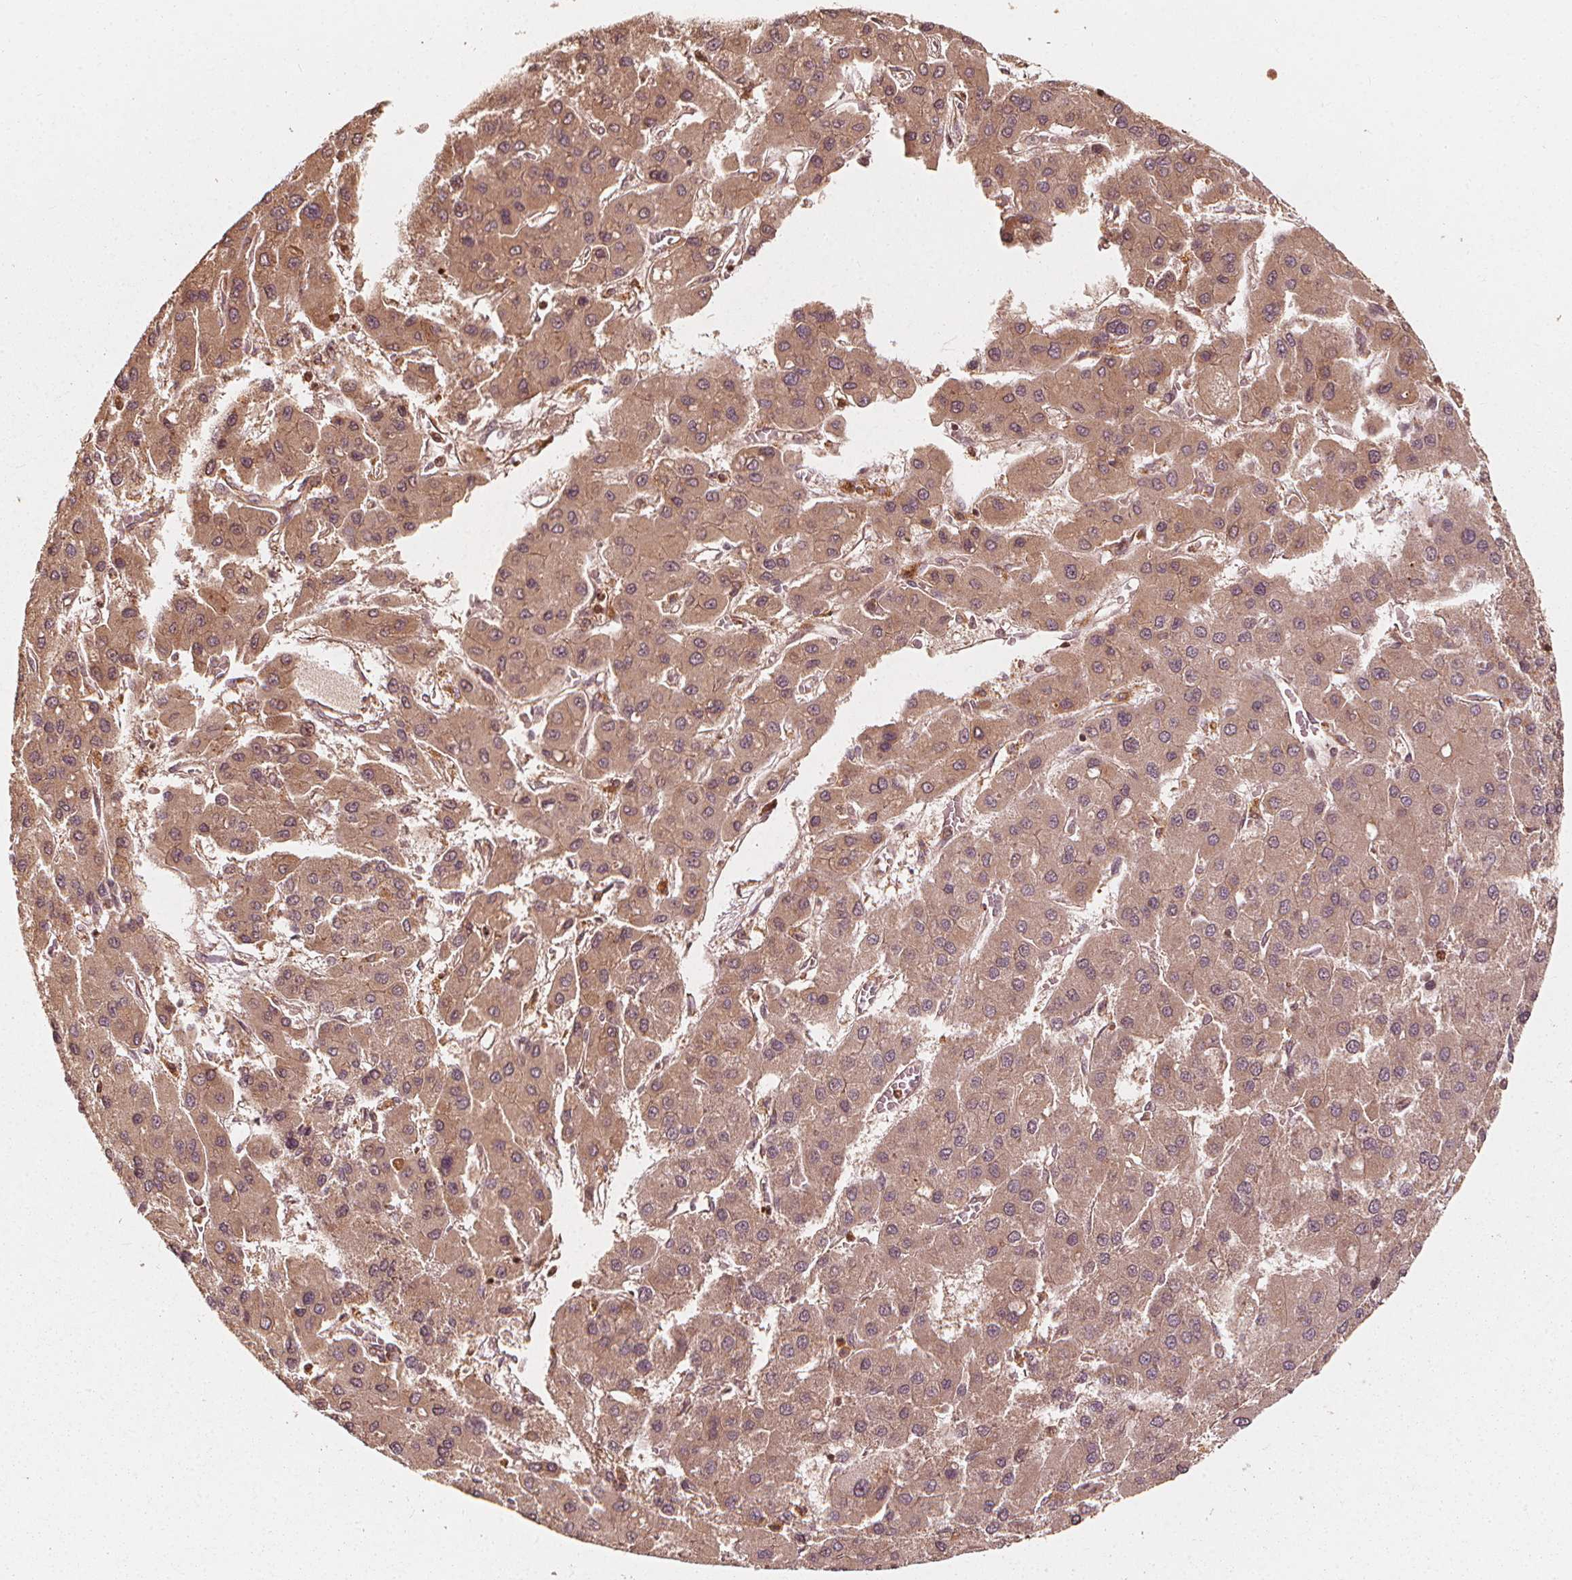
{"staining": {"intensity": "moderate", "quantity": ">75%", "location": "cytoplasmic/membranous"}, "tissue": "liver cancer", "cell_type": "Tumor cells", "image_type": "cancer", "snomed": [{"axis": "morphology", "description": "Carcinoma, Hepatocellular, NOS"}, {"axis": "topography", "description": "Liver"}], "caption": "Immunohistochemistry (IHC) histopathology image of neoplastic tissue: liver cancer (hepatocellular carcinoma) stained using IHC displays medium levels of moderate protein expression localized specifically in the cytoplasmic/membranous of tumor cells, appearing as a cytoplasmic/membranous brown color.", "gene": "NPC1", "patient": {"sex": "female", "age": 41}}